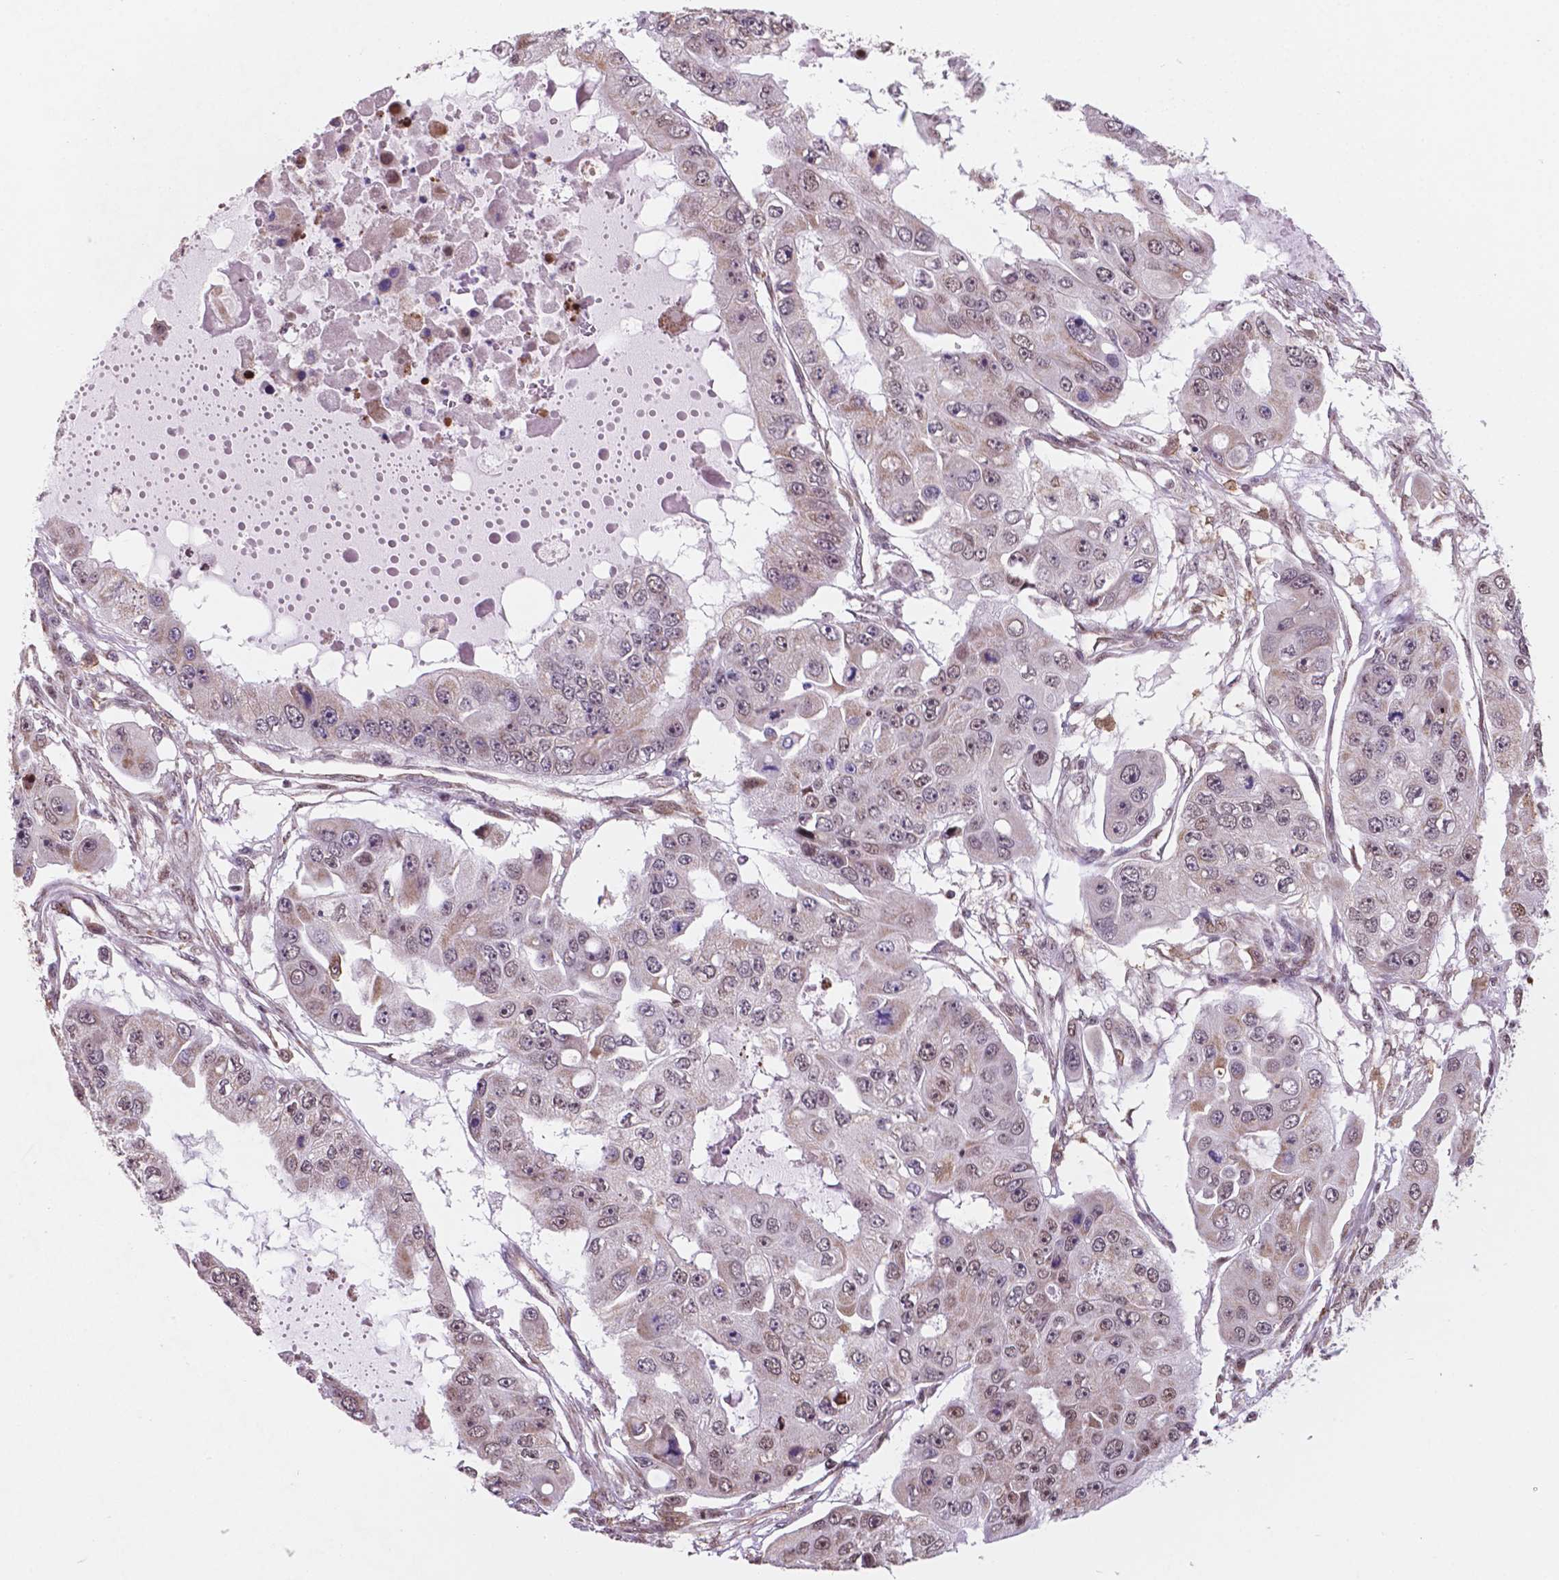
{"staining": {"intensity": "weak", "quantity": "25%-75%", "location": "cytoplasmic/membranous,nuclear"}, "tissue": "ovarian cancer", "cell_type": "Tumor cells", "image_type": "cancer", "snomed": [{"axis": "morphology", "description": "Cystadenocarcinoma, serous, NOS"}, {"axis": "topography", "description": "Ovary"}], "caption": "A low amount of weak cytoplasmic/membranous and nuclear expression is present in about 25%-75% of tumor cells in ovarian cancer tissue.", "gene": "NDUFA10", "patient": {"sex": "female", "age": 56}}